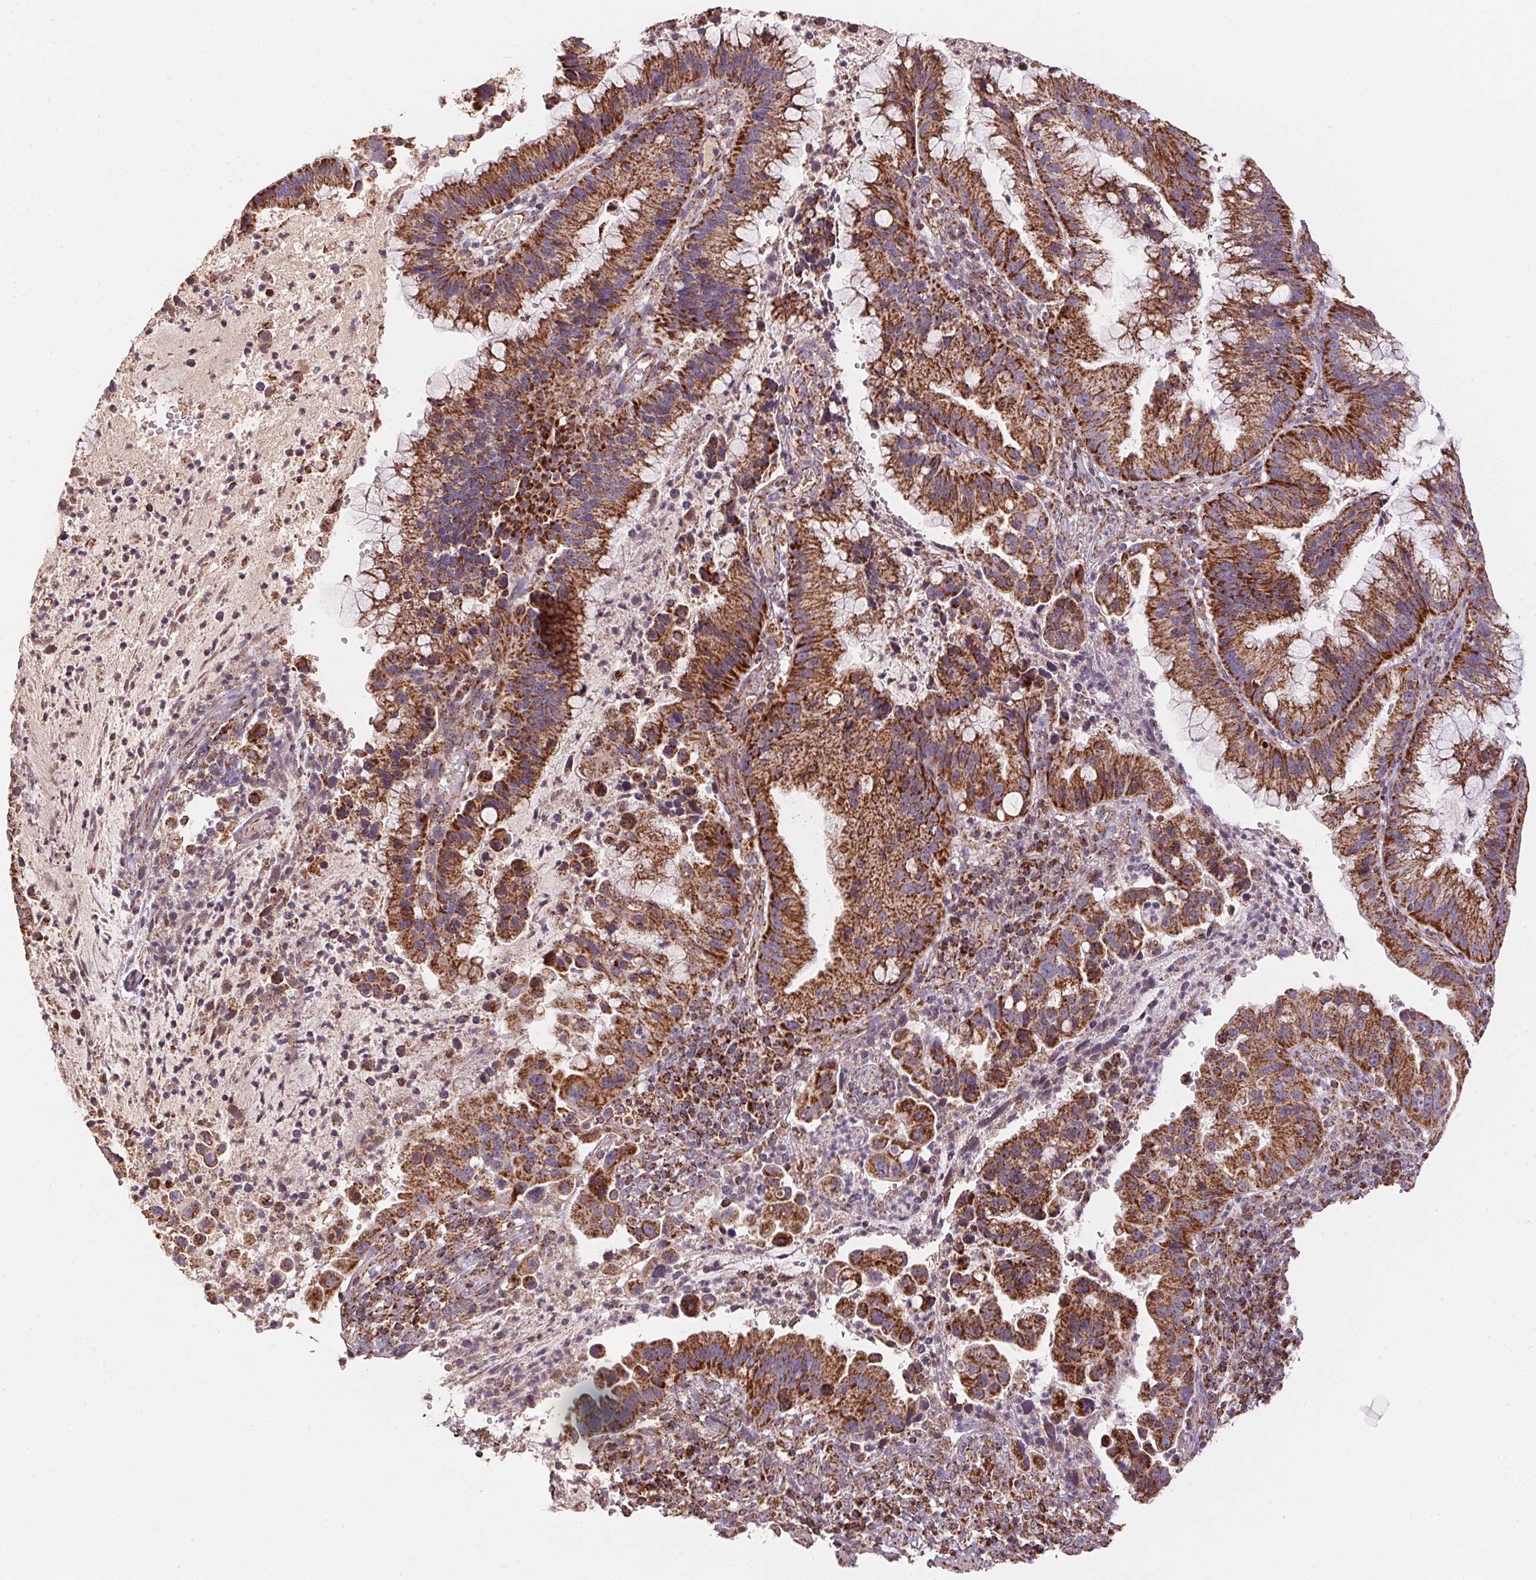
{"staining": {"intensity": "strong", "quantity": ">75%", "location": "cytoplasmic/membranous"}, "tissue": "cervical cancer", "cell_type": "Tumor cells", "image_type": "cancer", "snomed": [{"axis": "morphology", "description": "Adenocarcinoma, NOS"}, {"axis": "topography", "description": "Cervix"}], "caption": "Protein expression analysis of human cervical cancer (adenocarcinoma) reveals strong cytoplasmic/membranous positivity in about >75% of tumor cells.", "gene": "NDUFS2", "patient": {"sex": "female", "age": 34}}